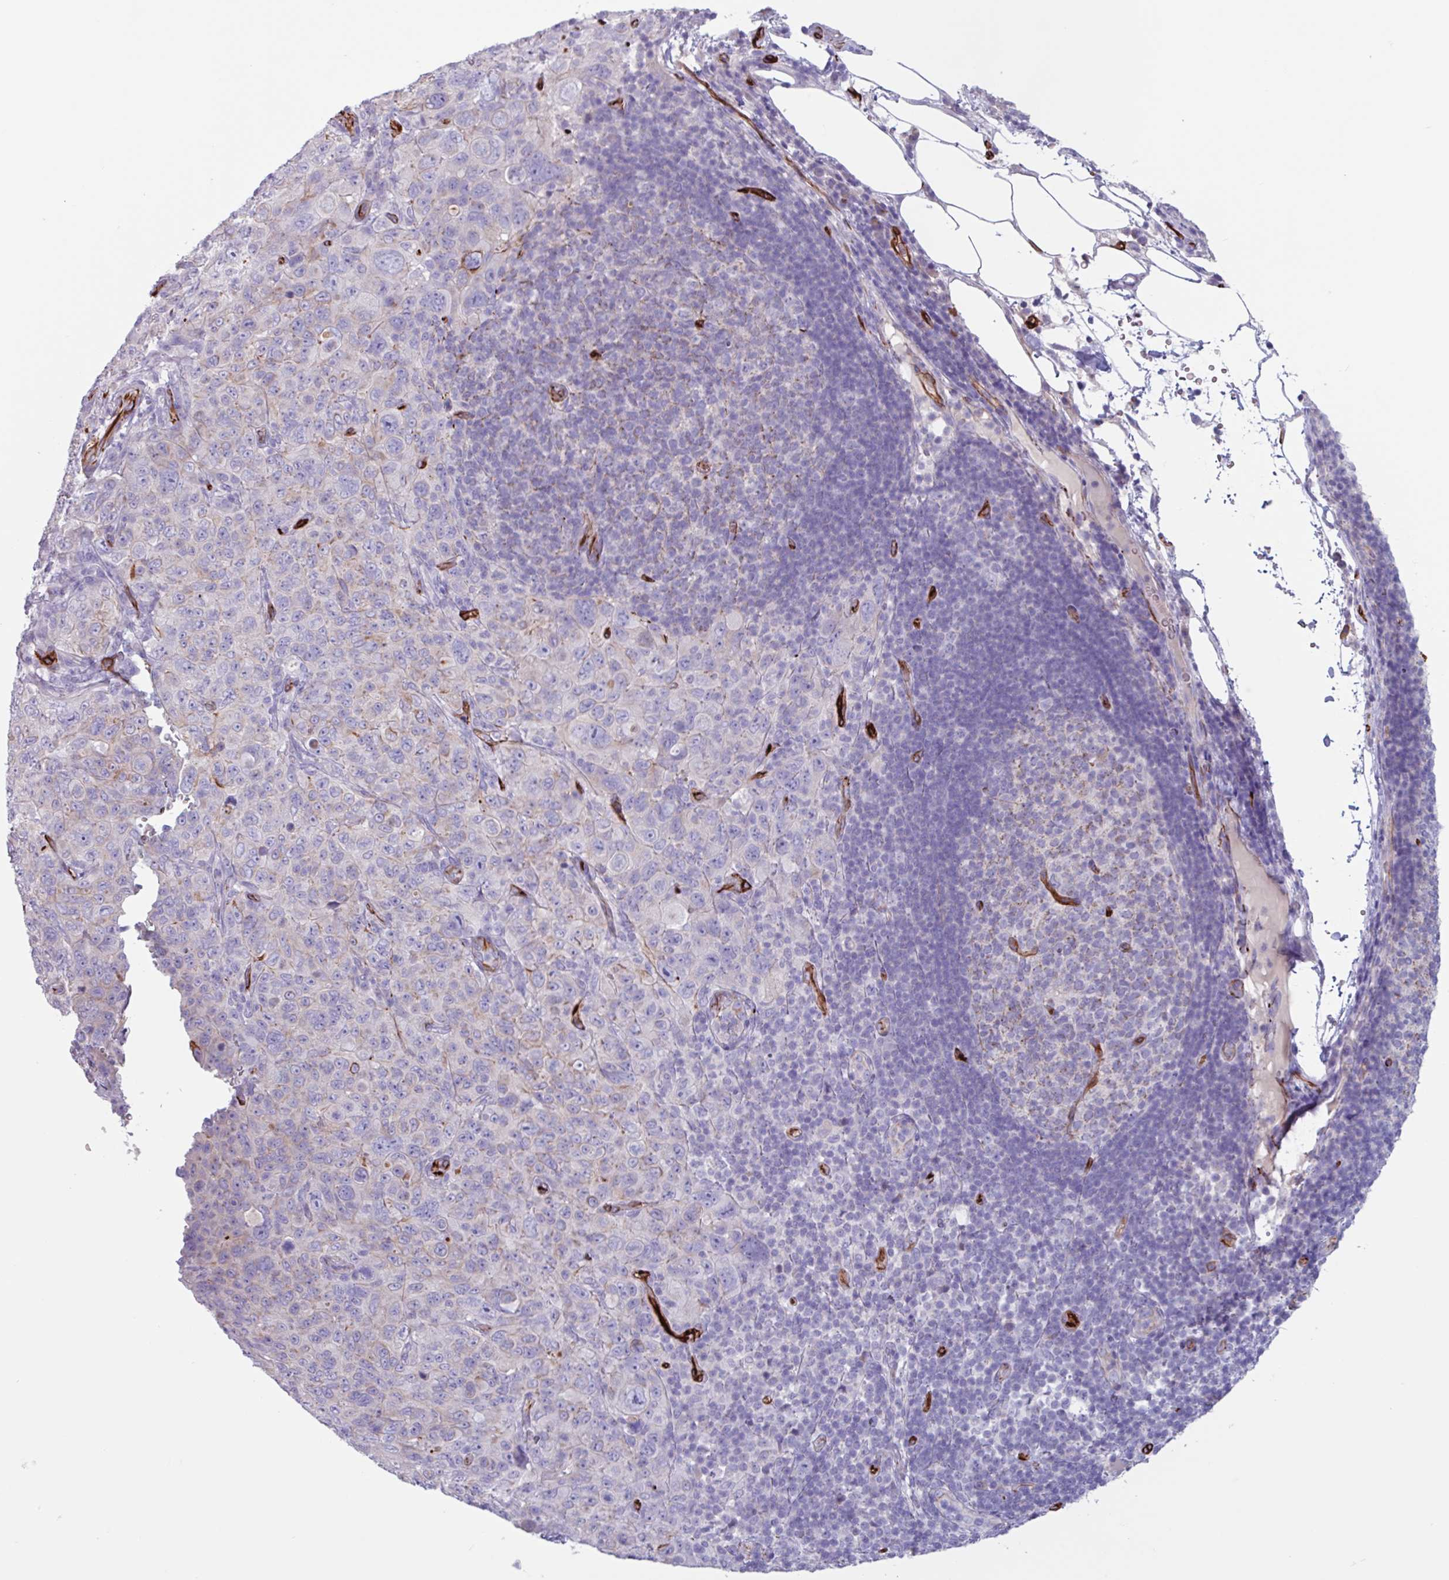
{"staining": {"intensity": "negative", "quantity": "none", "location": "none"}, "tissue": "pancreatic cancer", "cell_type": "Tumor cells", "image_type": "cancer", "snomed": [{"axis": "morphology", "description": "Adenocarcinoma, NOS"}, {"axis": "topography", "description": "Pancreas"}], "caption": "Immunohistochemical staining of pancreatic adenocarcinoma exhibits no significant staining in tumor cells. (DAB (3,3'-diaminobenzidine) immunohistochemistry (IHC) with hematoxylin counter stain).", "gene": "BTD", "patient": {"sex": "male", "age": 68}}